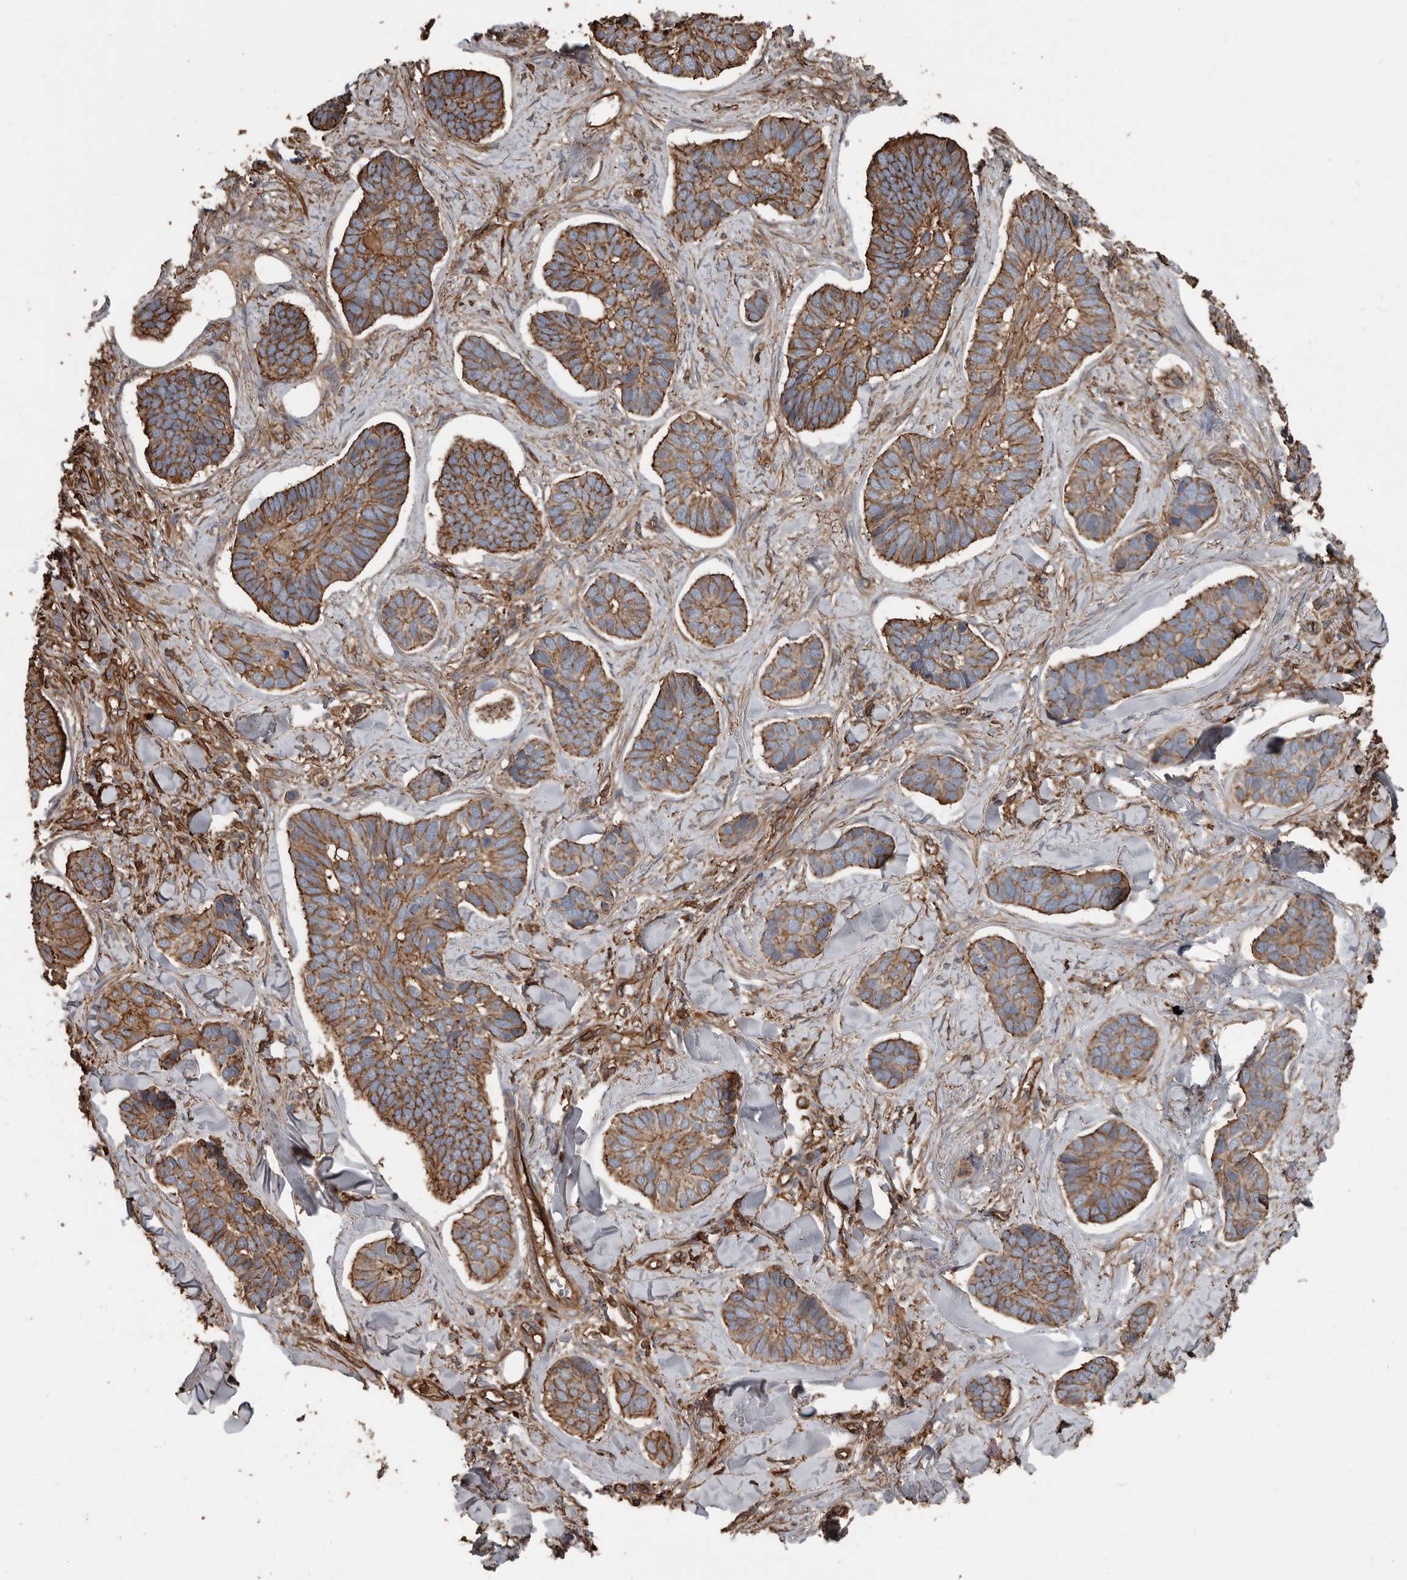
{"staining": {"intensity": "moderate", "quantity": ">75%", "location": "cytoplasmic/membranous"}, "tissue": "skin cancer", "cell_type": "Tumor cells", "image_type": "cancer", "snomed": [{"axis": "morphology", "description": "Basal cell carcinoma"}, {"axis": "topography", "description": "Skin"}], "caption": "Immunohistochemical staining of human skin cancer exhibits medium levels of moderate cytoplasmic/membranous protein staining in about >75% of tumor cells. (DAB = brown stain, brightfield microscopy at high magnification).", "gene": "DENND6B", "patient": {"sex": "male", "age": 62}}